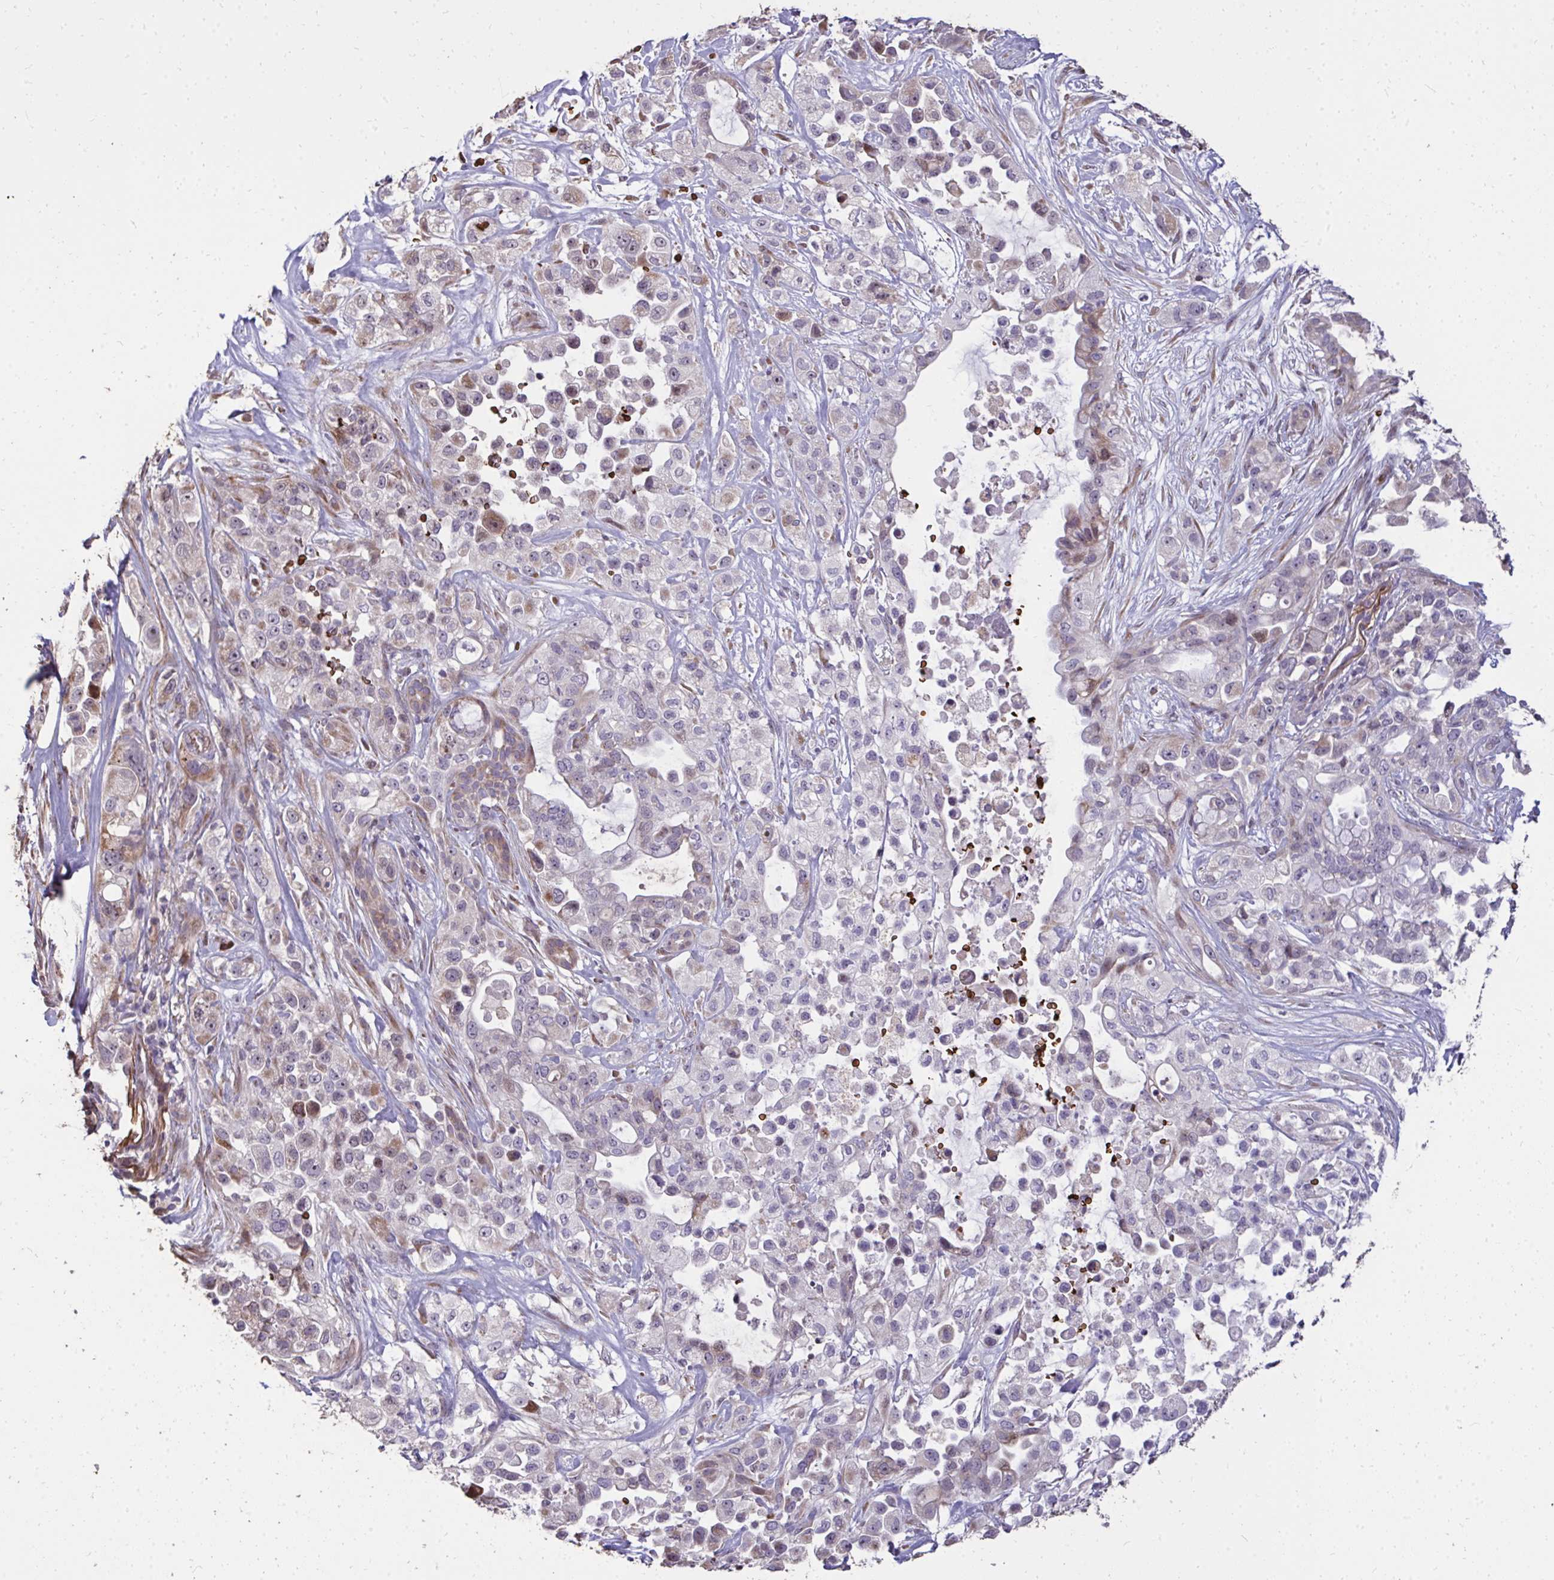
{"staining": {"intensity": "weak", "quantity": "<25%", "location": "cytoplasmic/membranous"}, "tissue": "pancreatic cancer", "cell_type": "Tumor cells", "image_type": "cancer", "snomed": [{"axis": "morphology", "description": "Adenocarcinoma, NOS"}, {"axis": "topography", "description": "Pancreas"}], "caption": "High power microscopy photomicrograph of an IHC histopathology image of pancreatic cancer, revealing no significant staining in tumor cells. (DAB (3,3'-diaminobenzidine) IHC with hematoxylin counter stain).", "gene": "FIBCD1", "patient": {"sex": "male", "age": 44}}